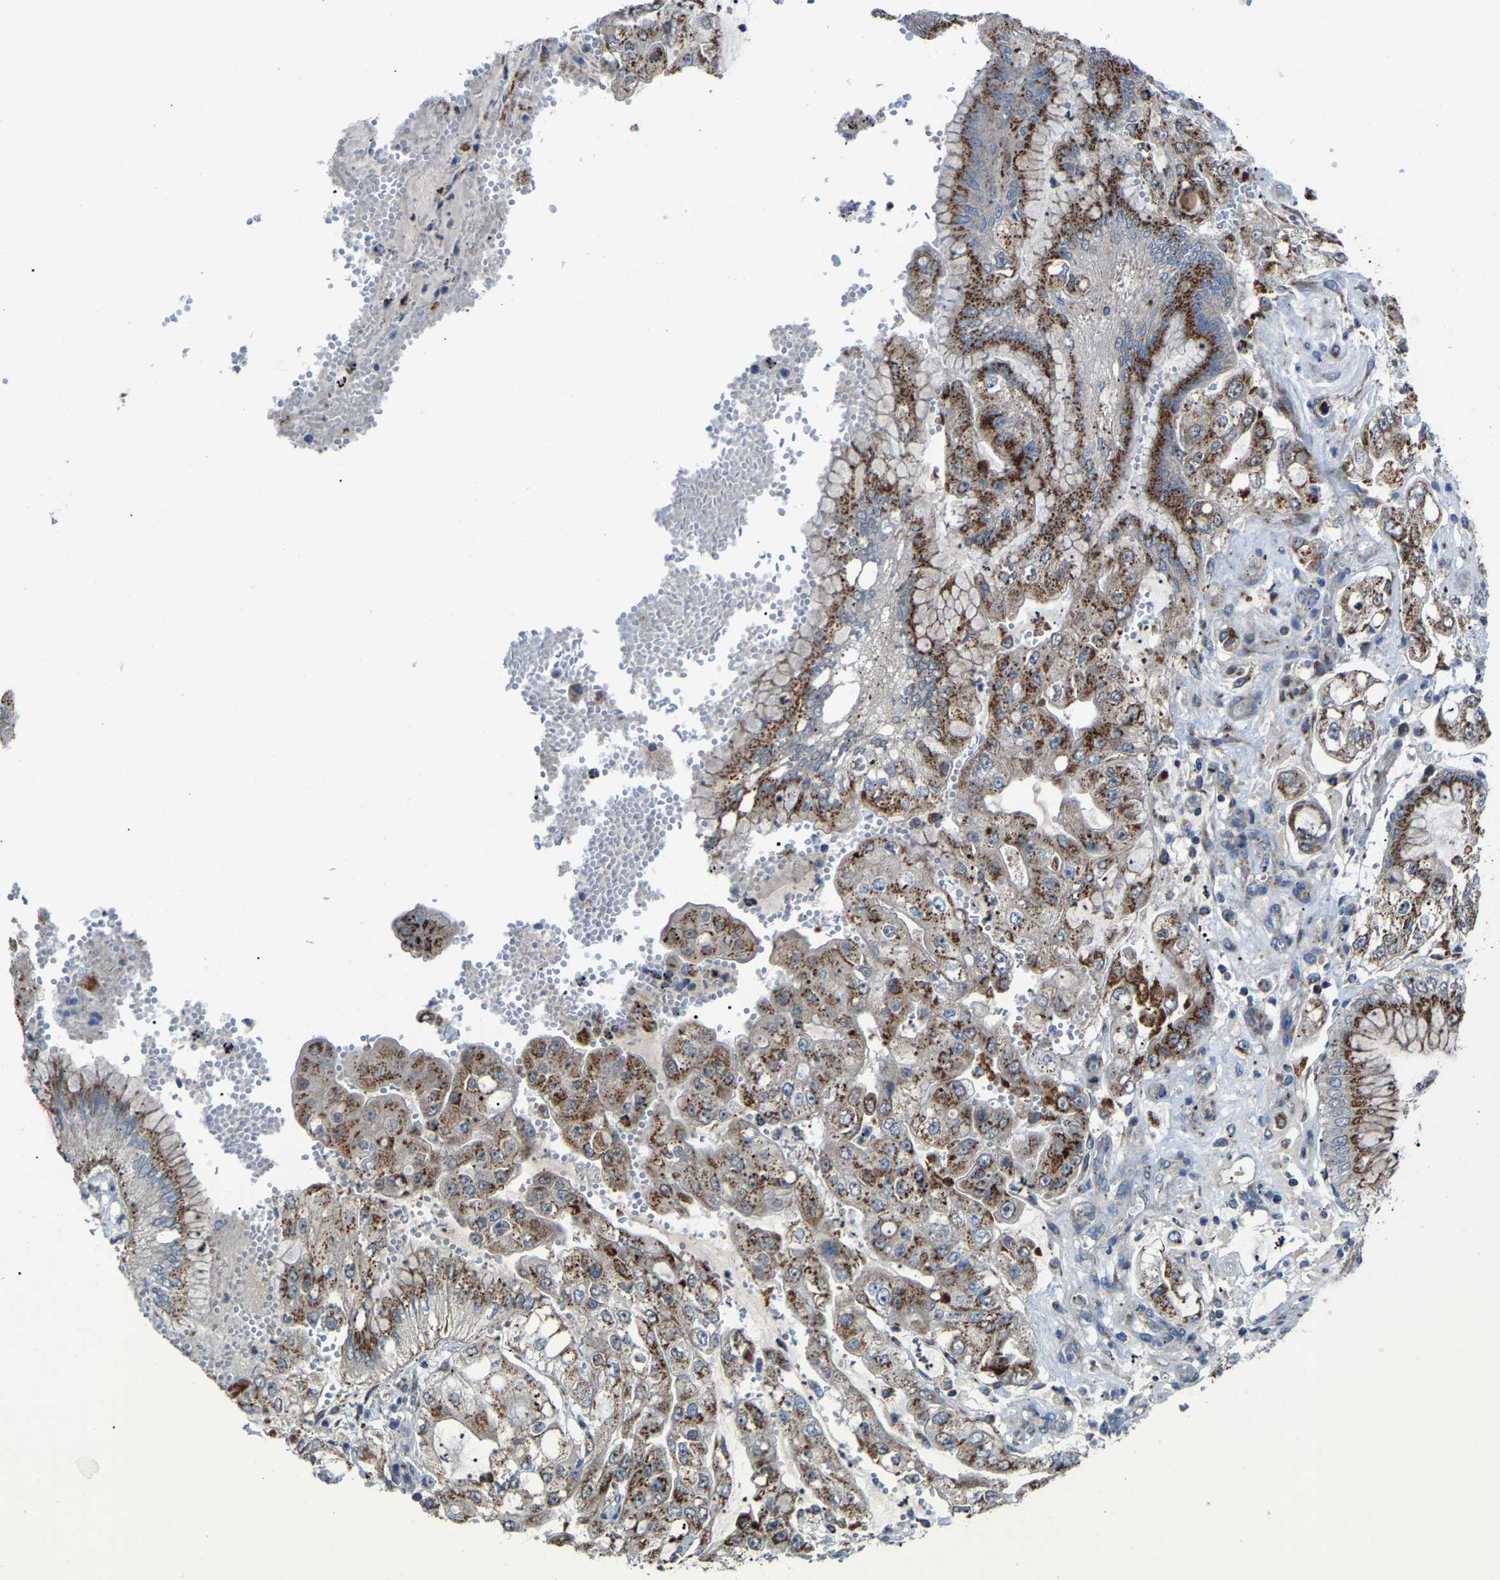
{"staining": {"intensity": "moderate", "quantity": ">75%", "location": "cytoplasmic/membranous"}, "tissue": "stomach cancer", "cell_type": "Tumor cells", "image_type": "cancer", "snomed": [{"axis": "morphology", "description": "Adenocarcinoma, NOS"}, {"axis": "topography", "description": "Stomach"}], "caption": "Immunohistochemical staining of adenocarcinoma (stomach) shows moderate cytoplasmic/membranous protein expression in approximately >75% of tumor cells. Immunohistochemistry (ihc) stains the protein of interest in brown and the nuclei are stained blue.", "gene": "CANT1", "patient": {"sex": "male", "age": 76}}